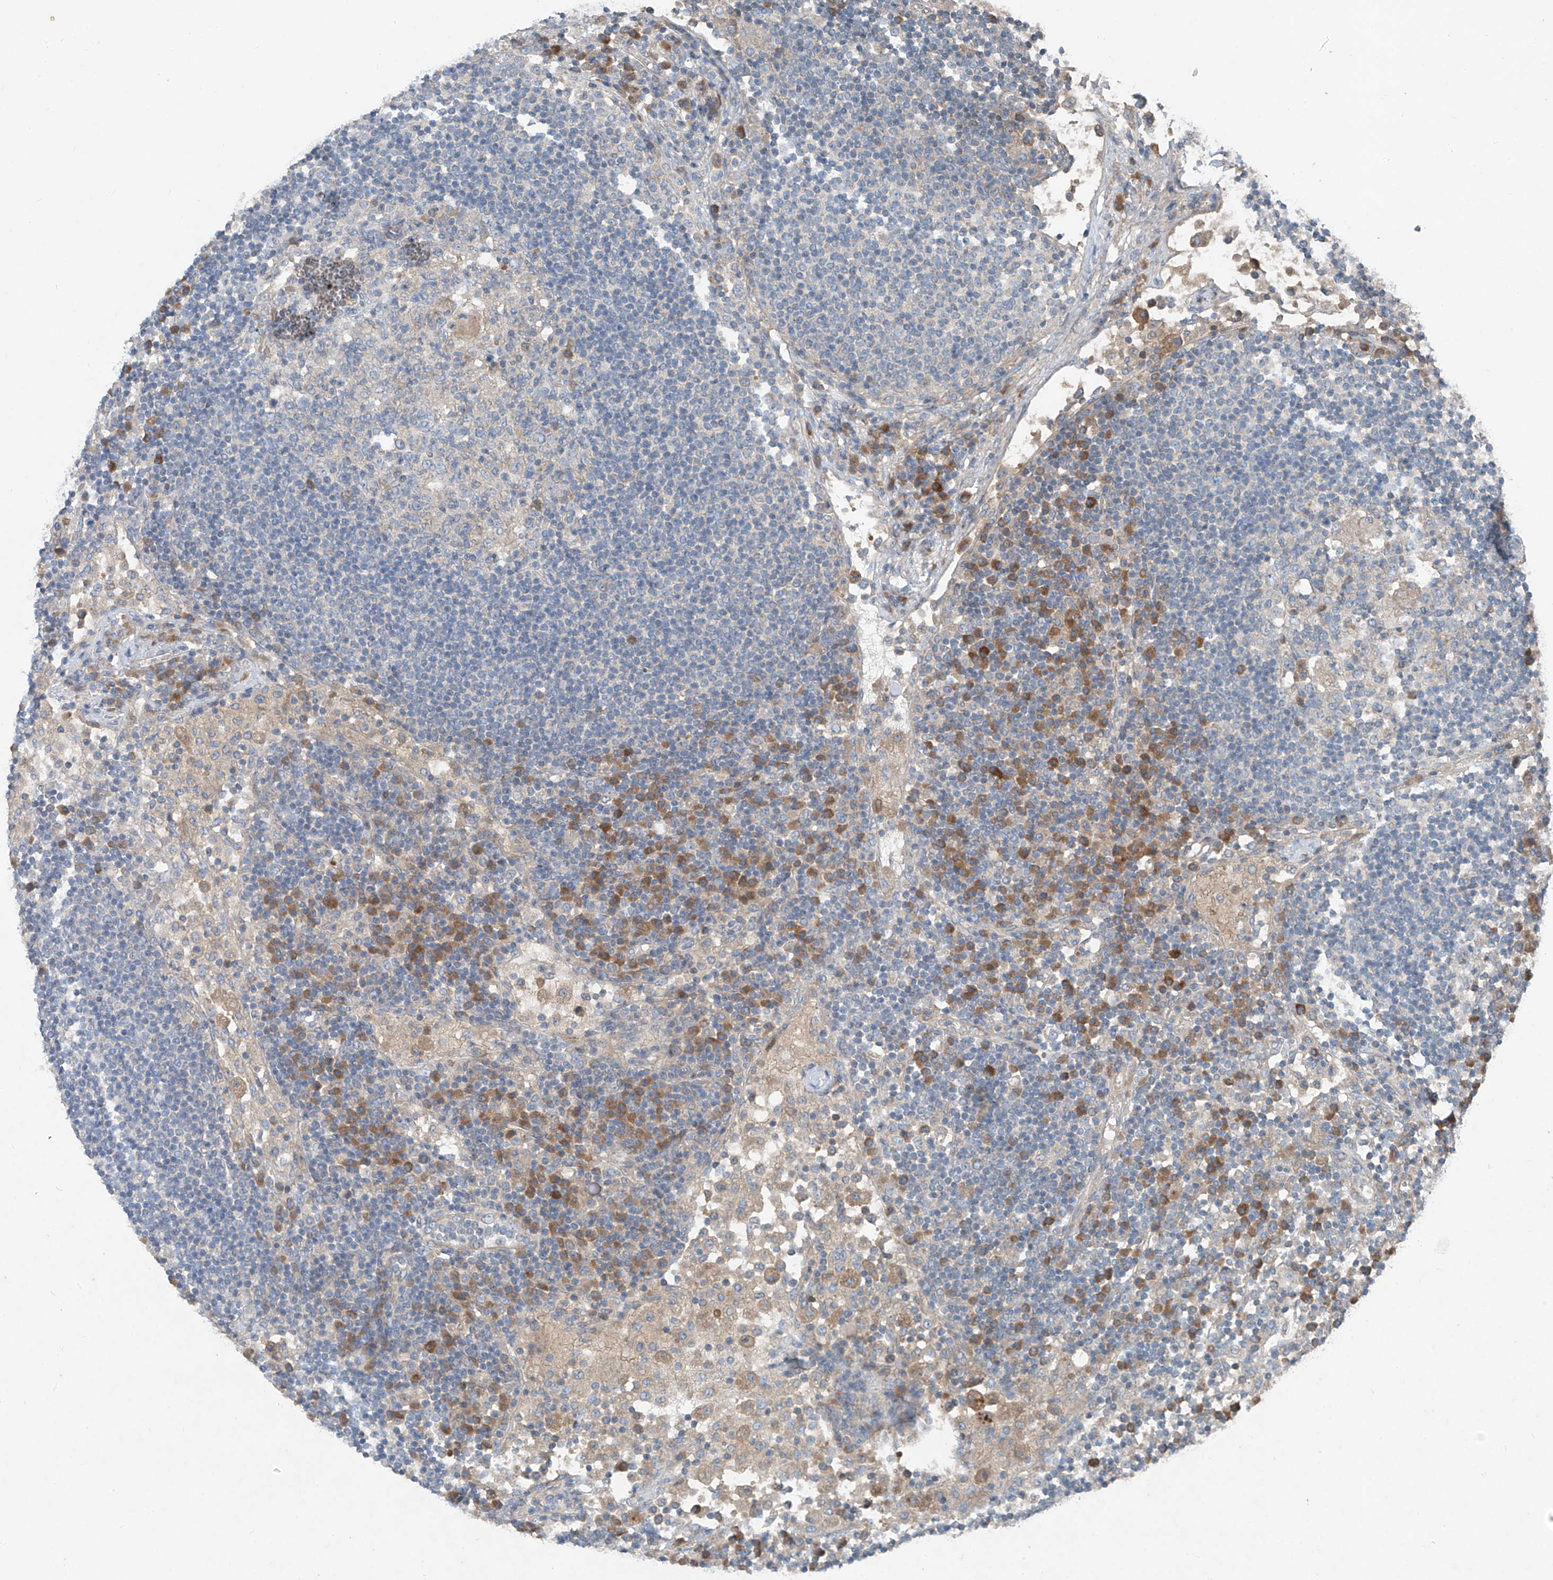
{"staining": {"intensity": "negative", "quantity": "none", "location": "none"}, "tissue": "lymph node", "cell_type": "Germinal center cells", "image_type": "normal", "snomed": [{"axis": "morphology", "description": "Normal tissue, NOS"}, {"axis": "topography", "description": "Lymph node"}], "caption": "Immunohistochemistry (IHC) micrograph of normal lymph node: human lymph node stained with DAB exhibits no significant protein expression in germinal center cells.", "gene": "FOXRED2", "patient": {"sex": "female", "age": 53}}